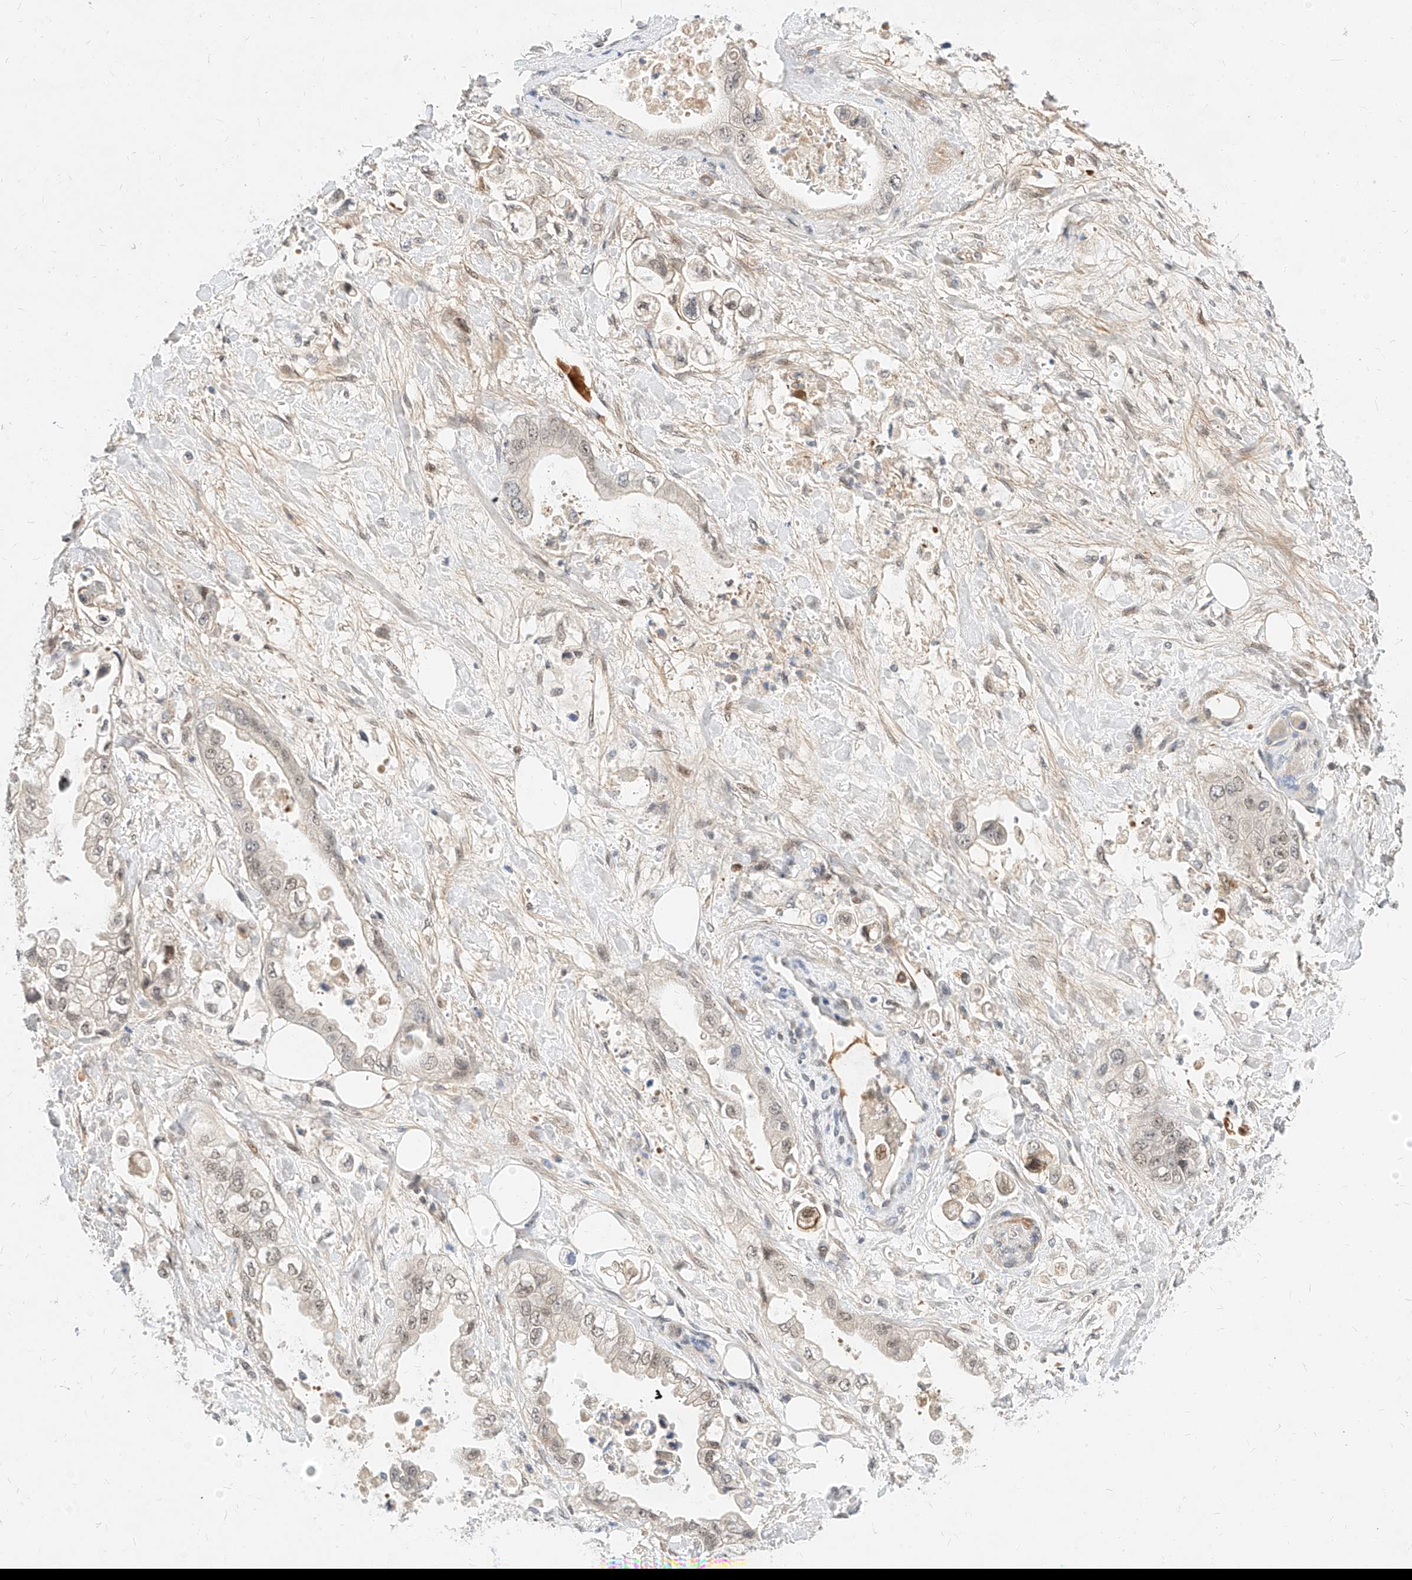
{"staining": {"intensity": "weak", "quantity": ">75%", "location": "nuclear"}, "tissue": "stomach cancer", "cell_type": "Tumor cells", "image_type": "cancer", "snomed": [{"axis": "morphology", "description": "Adenocarcinoma, NOS"}, {"axis": "topography", "description": "Stomach"}], "caption": "Weak nuclear positivity is seen in approximately >75% of tumor cells in stomach adenocarcinoma.", "gene": "CBX8", "patient": {"sex": "male", "age": 62}}